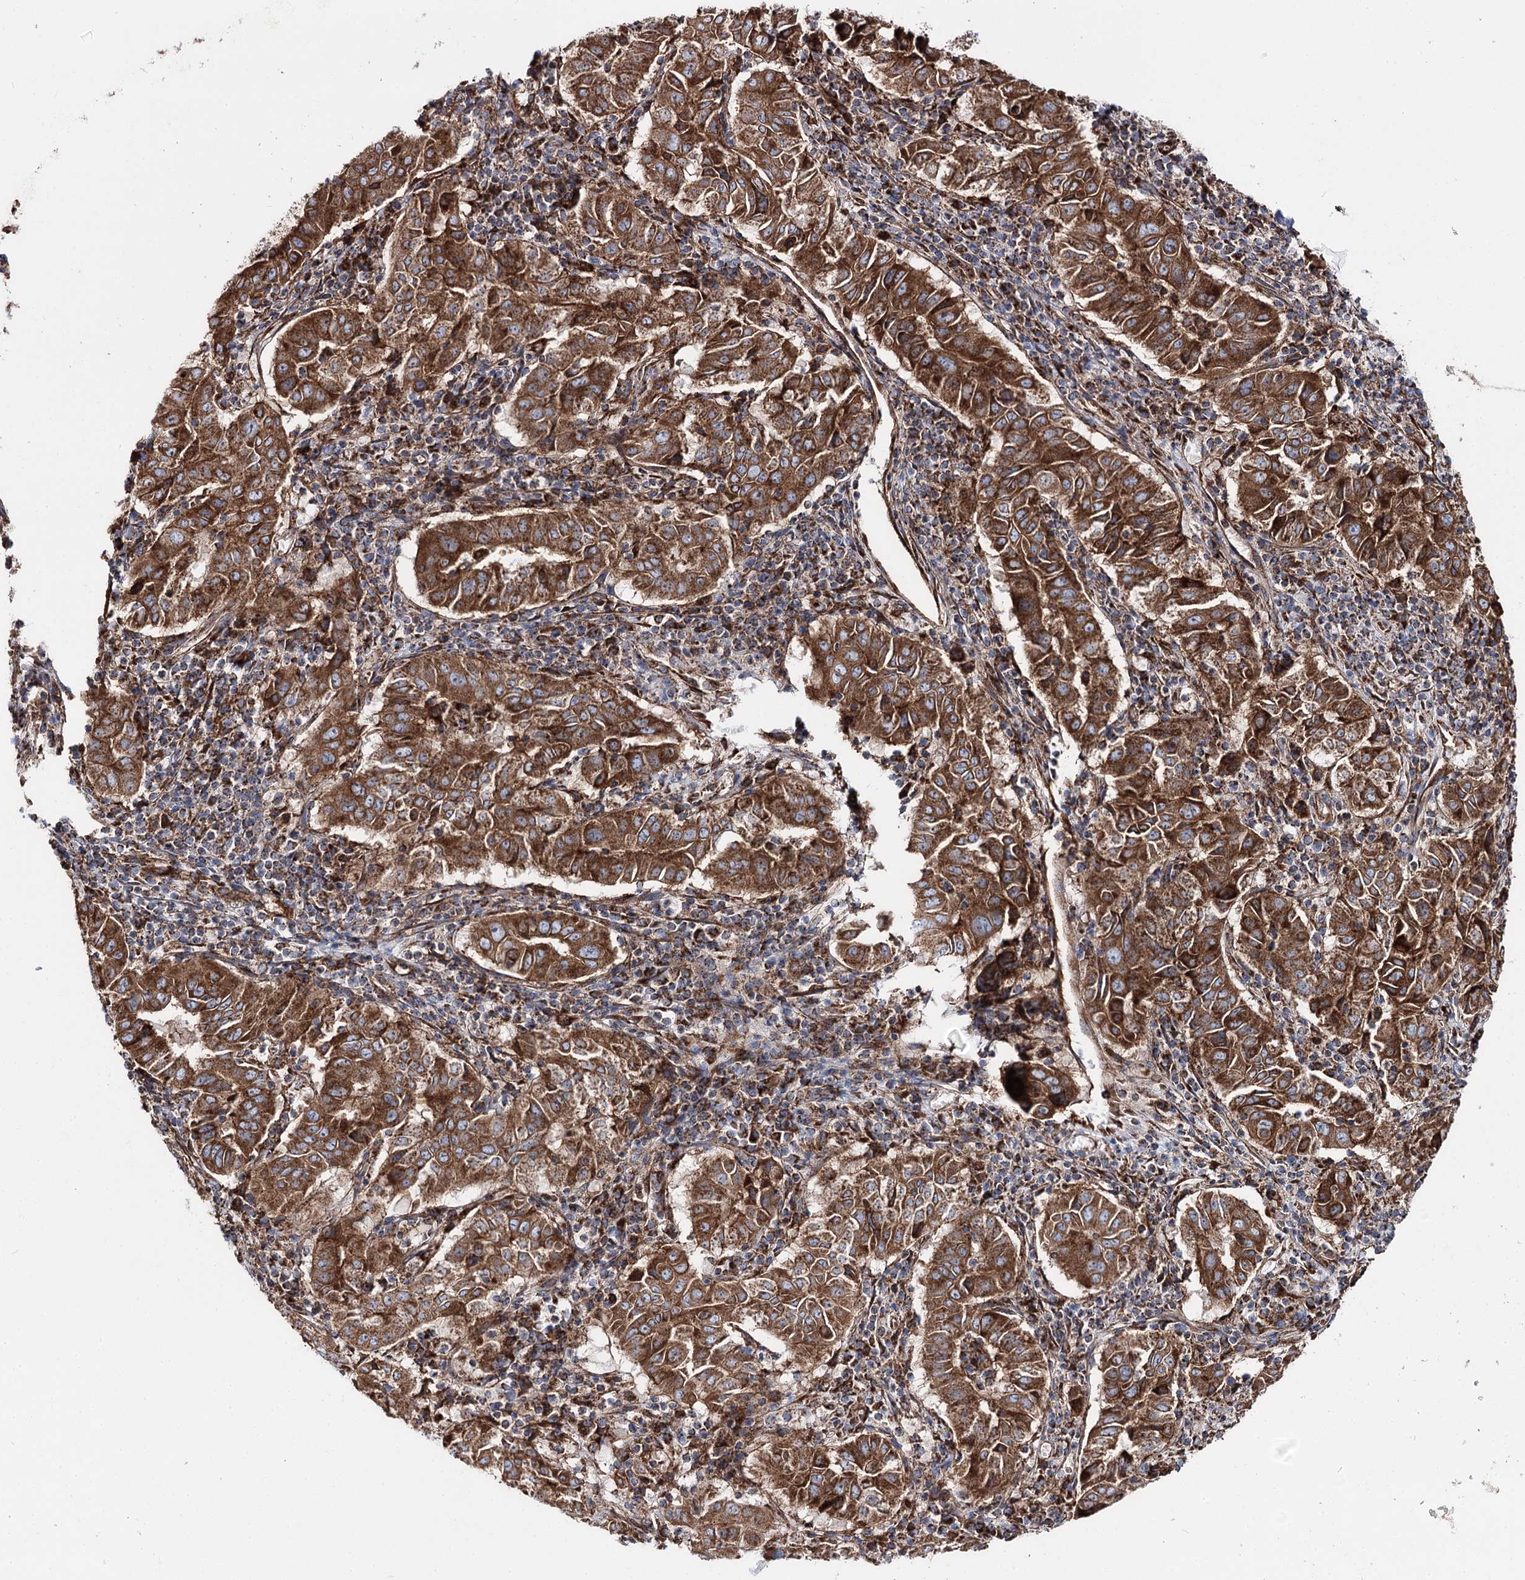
{"staining": {"intensity": "strong", "quantity": ">75%", "location": "cytoplasmic/membranous"}, "tissue": "pancreatic cancer", "cell_type": "Tumor cells", "image_type": "cancer", "snomed": [{"axis": "morphology", "description": "Adenocarcinoma, NOS"}, {"axis": "topography", "description": "Pancreas"}], "caption": "Approximately >75% of tumor cells in pancreatic cancer (adenocarcinoma) reveal strong cytoplasmic/membranous protein positivity as visualized by brown immunohistochemical staining.", "gene": "MSANTD2", "patient": {"sex": "male", "age": 63}}